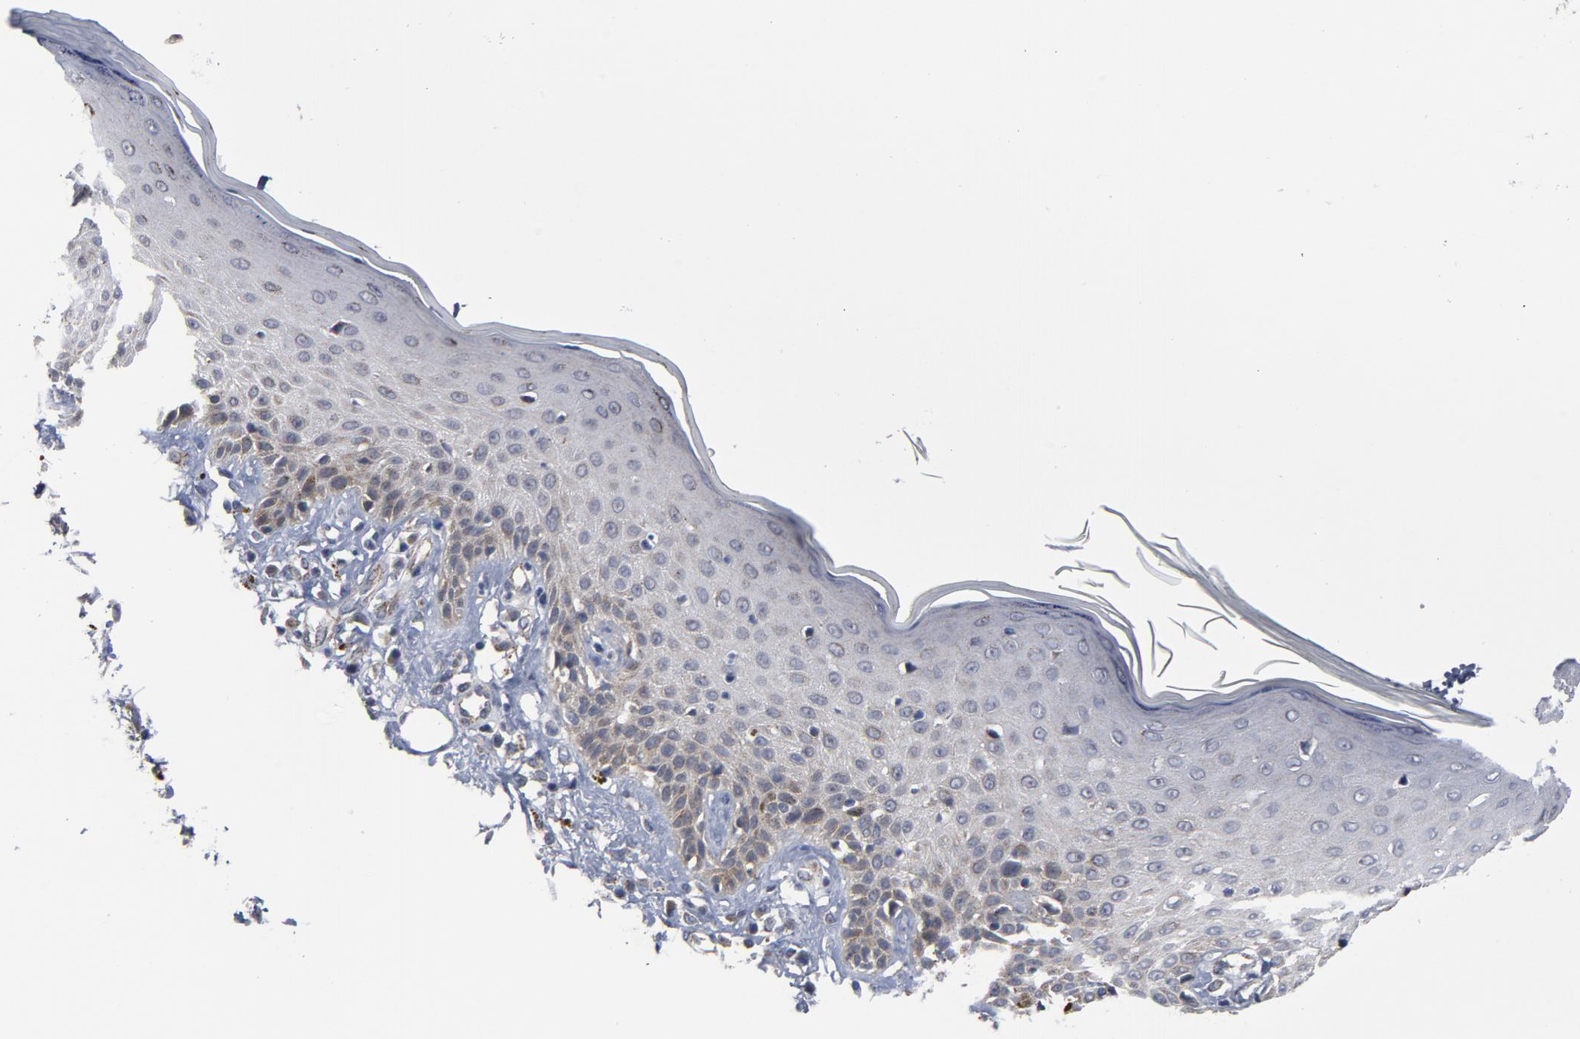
{"staining": {"intensity": "weak", "quantity": "<25%", "location": "cytoplasmic/membranous"}, "tissue": "skin cancer", "cell_type": "Tumor cells", "image_type": "cancer", "snomed": [{"axis": "morphology", "description": "Squamous cell carcinoma, NOS"}, {"axis": "topography", "description": "Skin"}], "caption": "A photomicrograph of squamous cell carcinoma (skin) stained for a protein shows no brown staining in tumor cells.", "gene": "AKT2", "patient": {"sex": "female", "age": 59}}